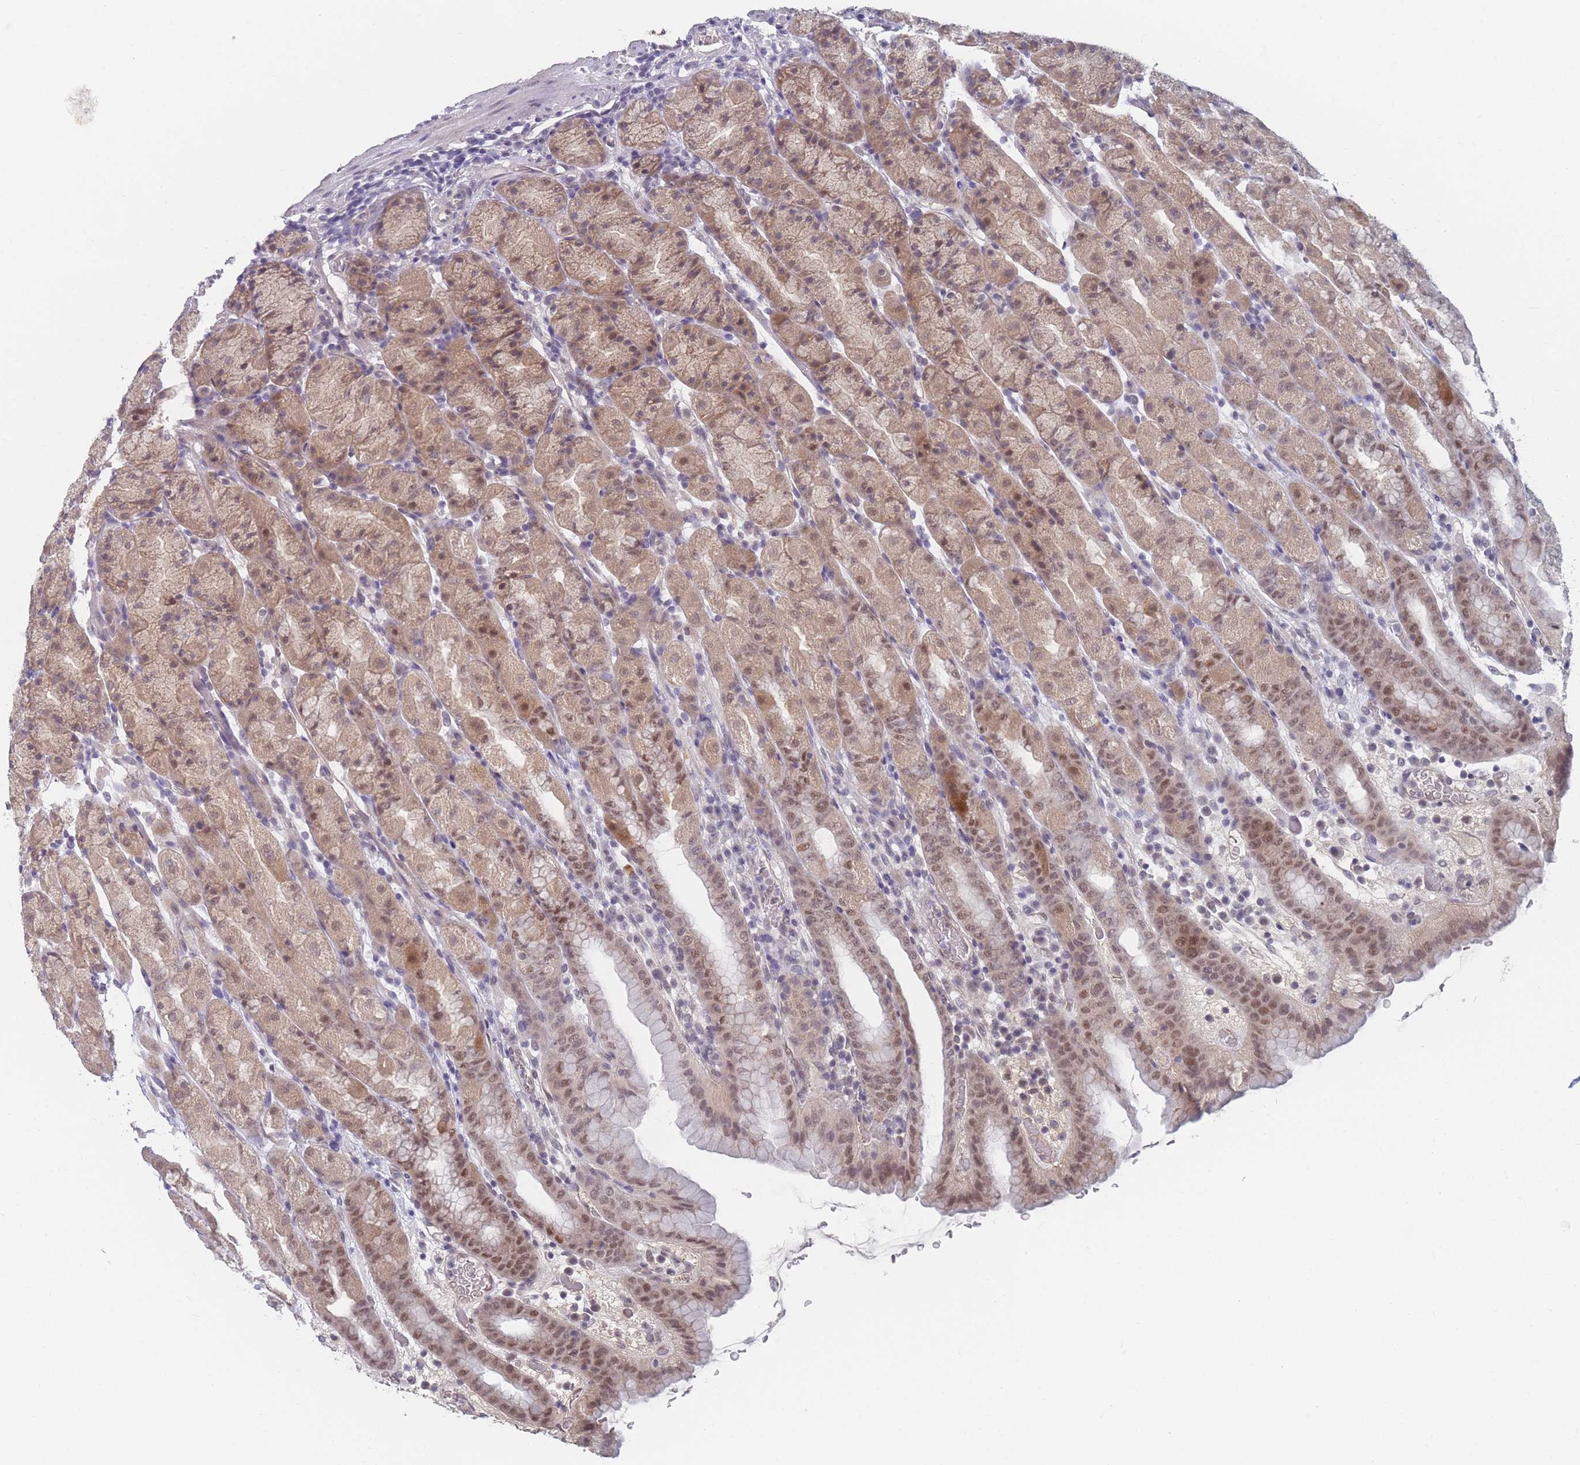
{"staining": {"intensity": "moderate", "quantity": ">75%", "location": "cytoplasmic/membranous,nuclear"}, "tissue": "stomach", "cell_type": "Glandular cells", "image_type": "normal", "snomed": [{"axis": "morphology", "description": "Normal tissue, NOS"}, {"axis": "topography", "description": "Stomach, upper"}], "caption": "Immunohistochemical staining of unremarkable stomach exhibits medium levels of moderate cytoplasmic/membranous,nuclear positivity in approximately >75% of glandular cells. (DAB (3,3'-diaminobenzidine) IHC with brightfield microscopy, high magnification).", "gene": "ANKRD10", "patient": {"sex": "male", "age": 68}}